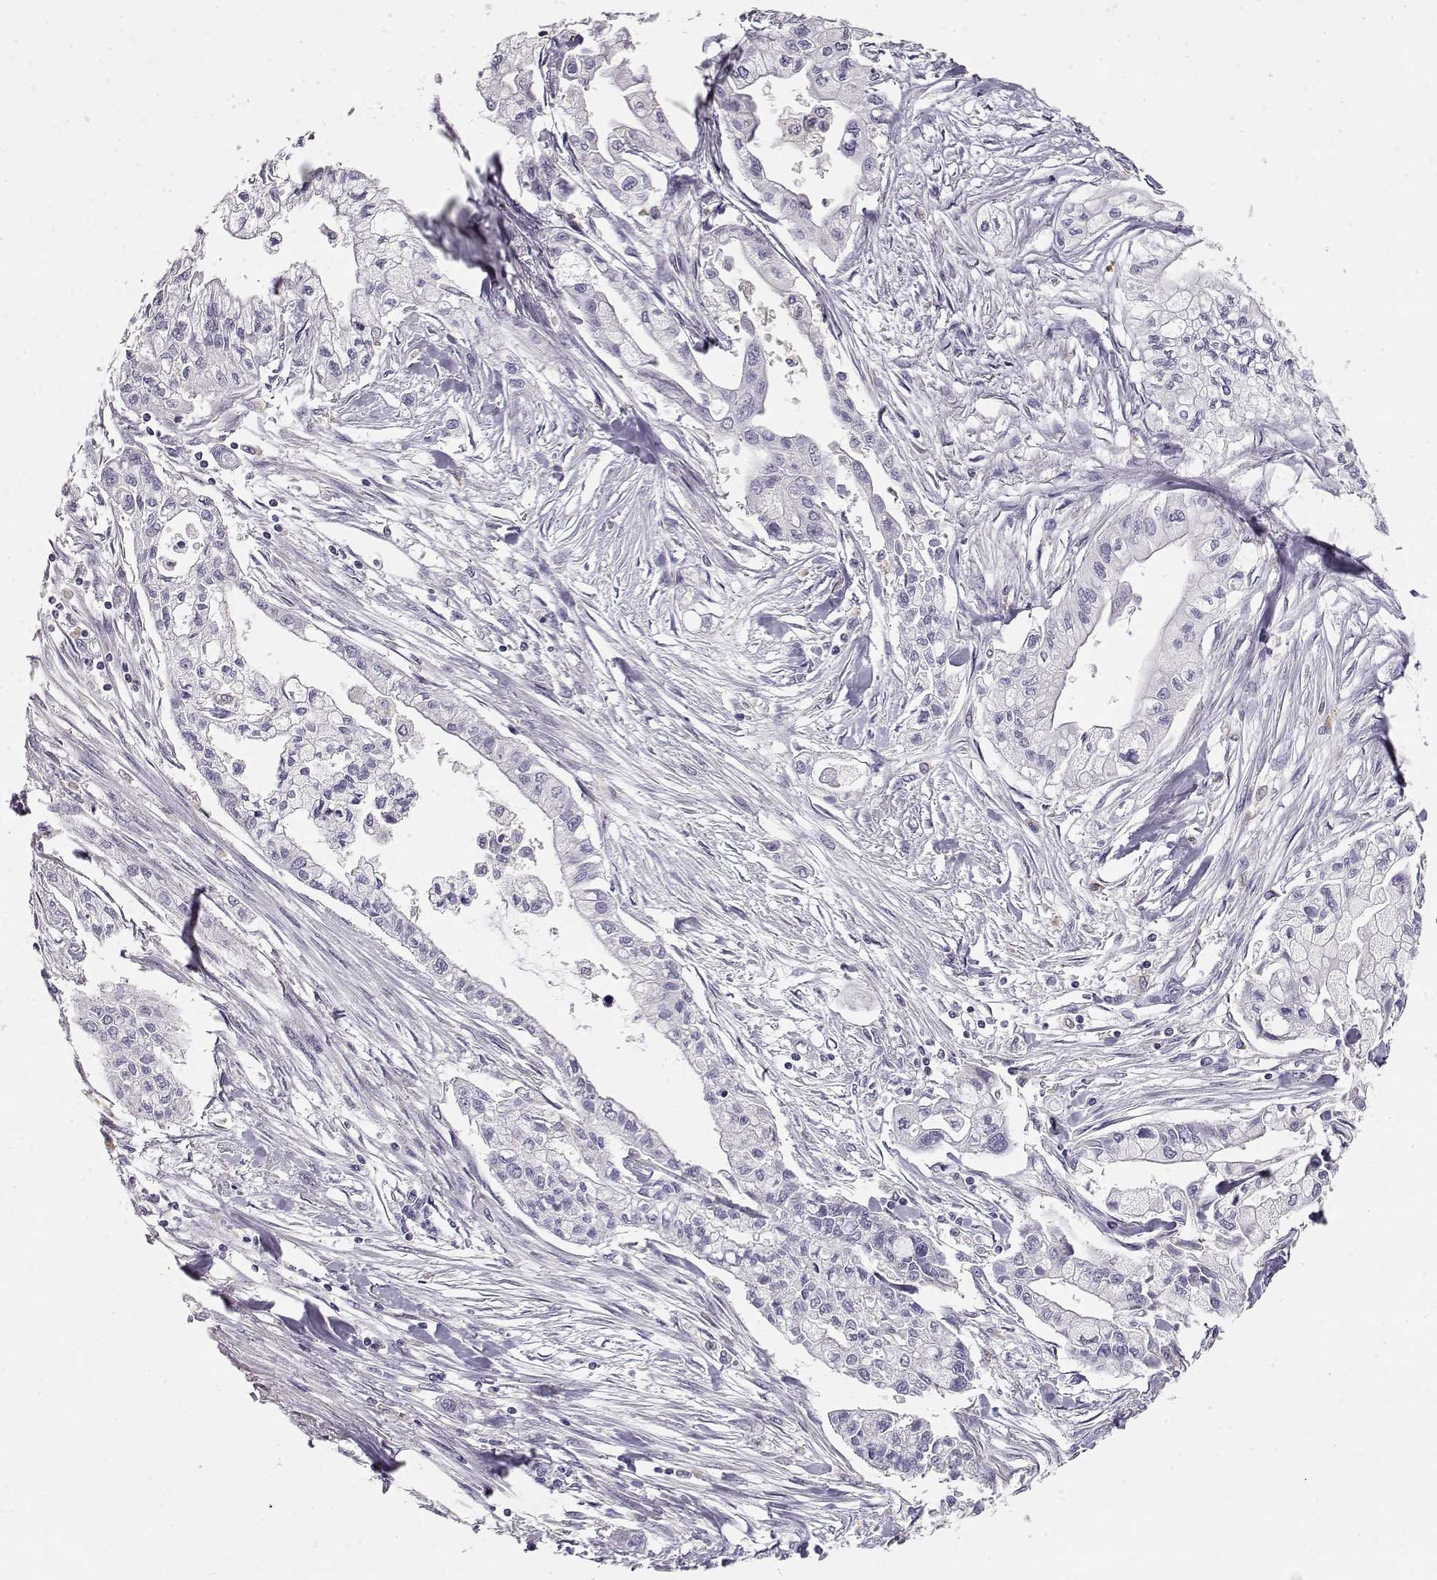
{"staining": {"intensity": "negative", "quantity": "none", "location": "none"}, "tissue": "pancreatic cancer", "cell_type": "Tumor cells", "image_type": "cancer", "snomed": [{"axis": "morphology", "description": "Adenocarcinoma, NOS"}, {"axis": "topography", "description": "Pancreas"}], "caption": "Immunohistochemistry of pancreatic cancer (adenocarcinoma) exhibits no positivity in tumor cells. Nuclei are stained in blue.", "gene": "VAV1", "patient": {"sex": "male", "age": 54}}